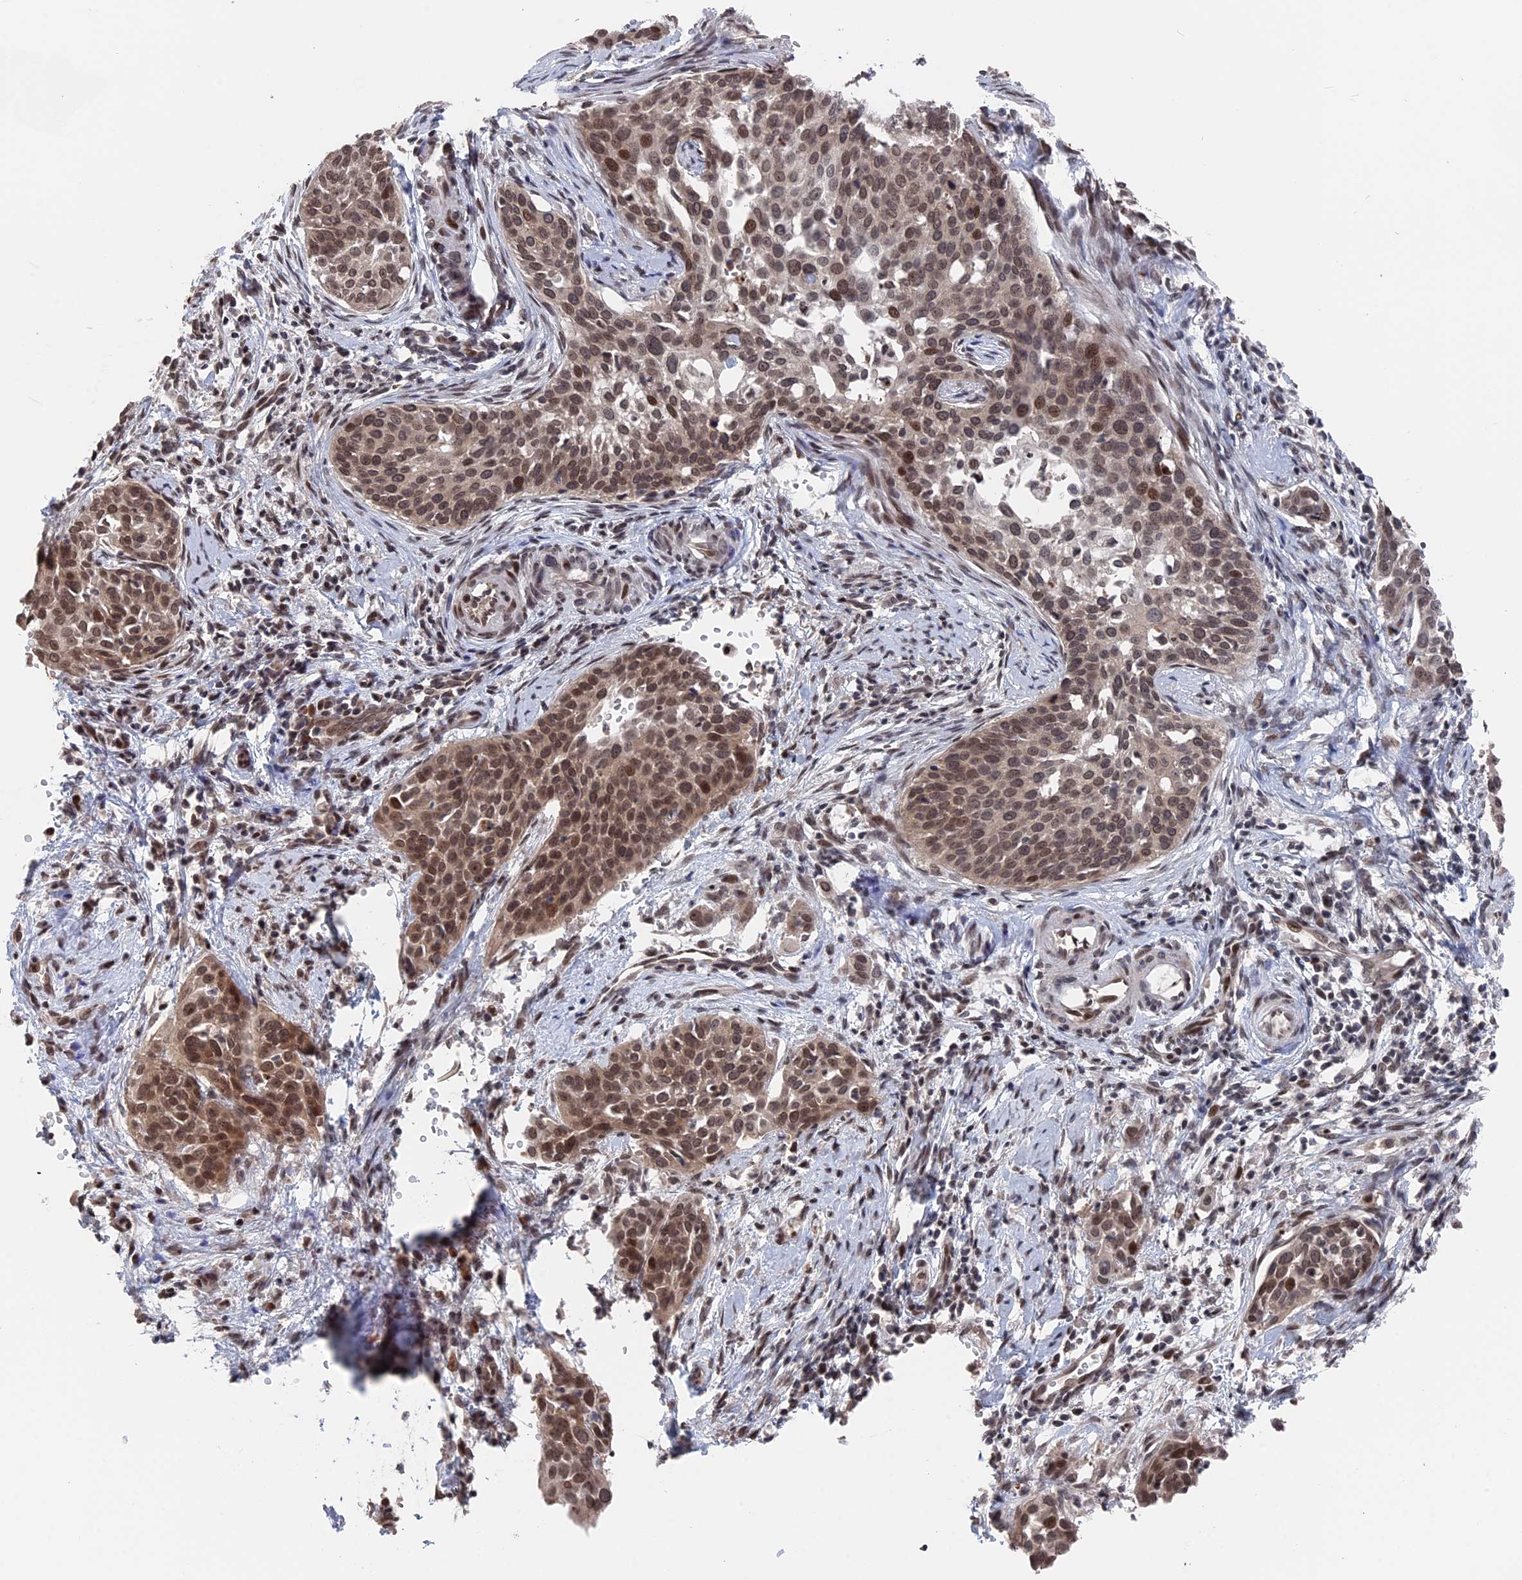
{"staining": {"intensity": "moderate", "quantity": ">75%", "location": "nuclear"}, "tissue": "cervical cancer", "cell_type": "Tumor cells", "image_type": "cancer", "snomed": [{"axis": "morphology", "description": "Squamous cell carcinoma, NOS"}, {"axis": "topography", "description": "Cervix"}], "caption": "Protein staining by immunohistochemistry displays moderate nuclear expression in approximately >75% of tumor cells in squamous cell carcinoma (cervical).", "gene": "NR2C2AP", "patient": {"sex": "female", "age": 44}}